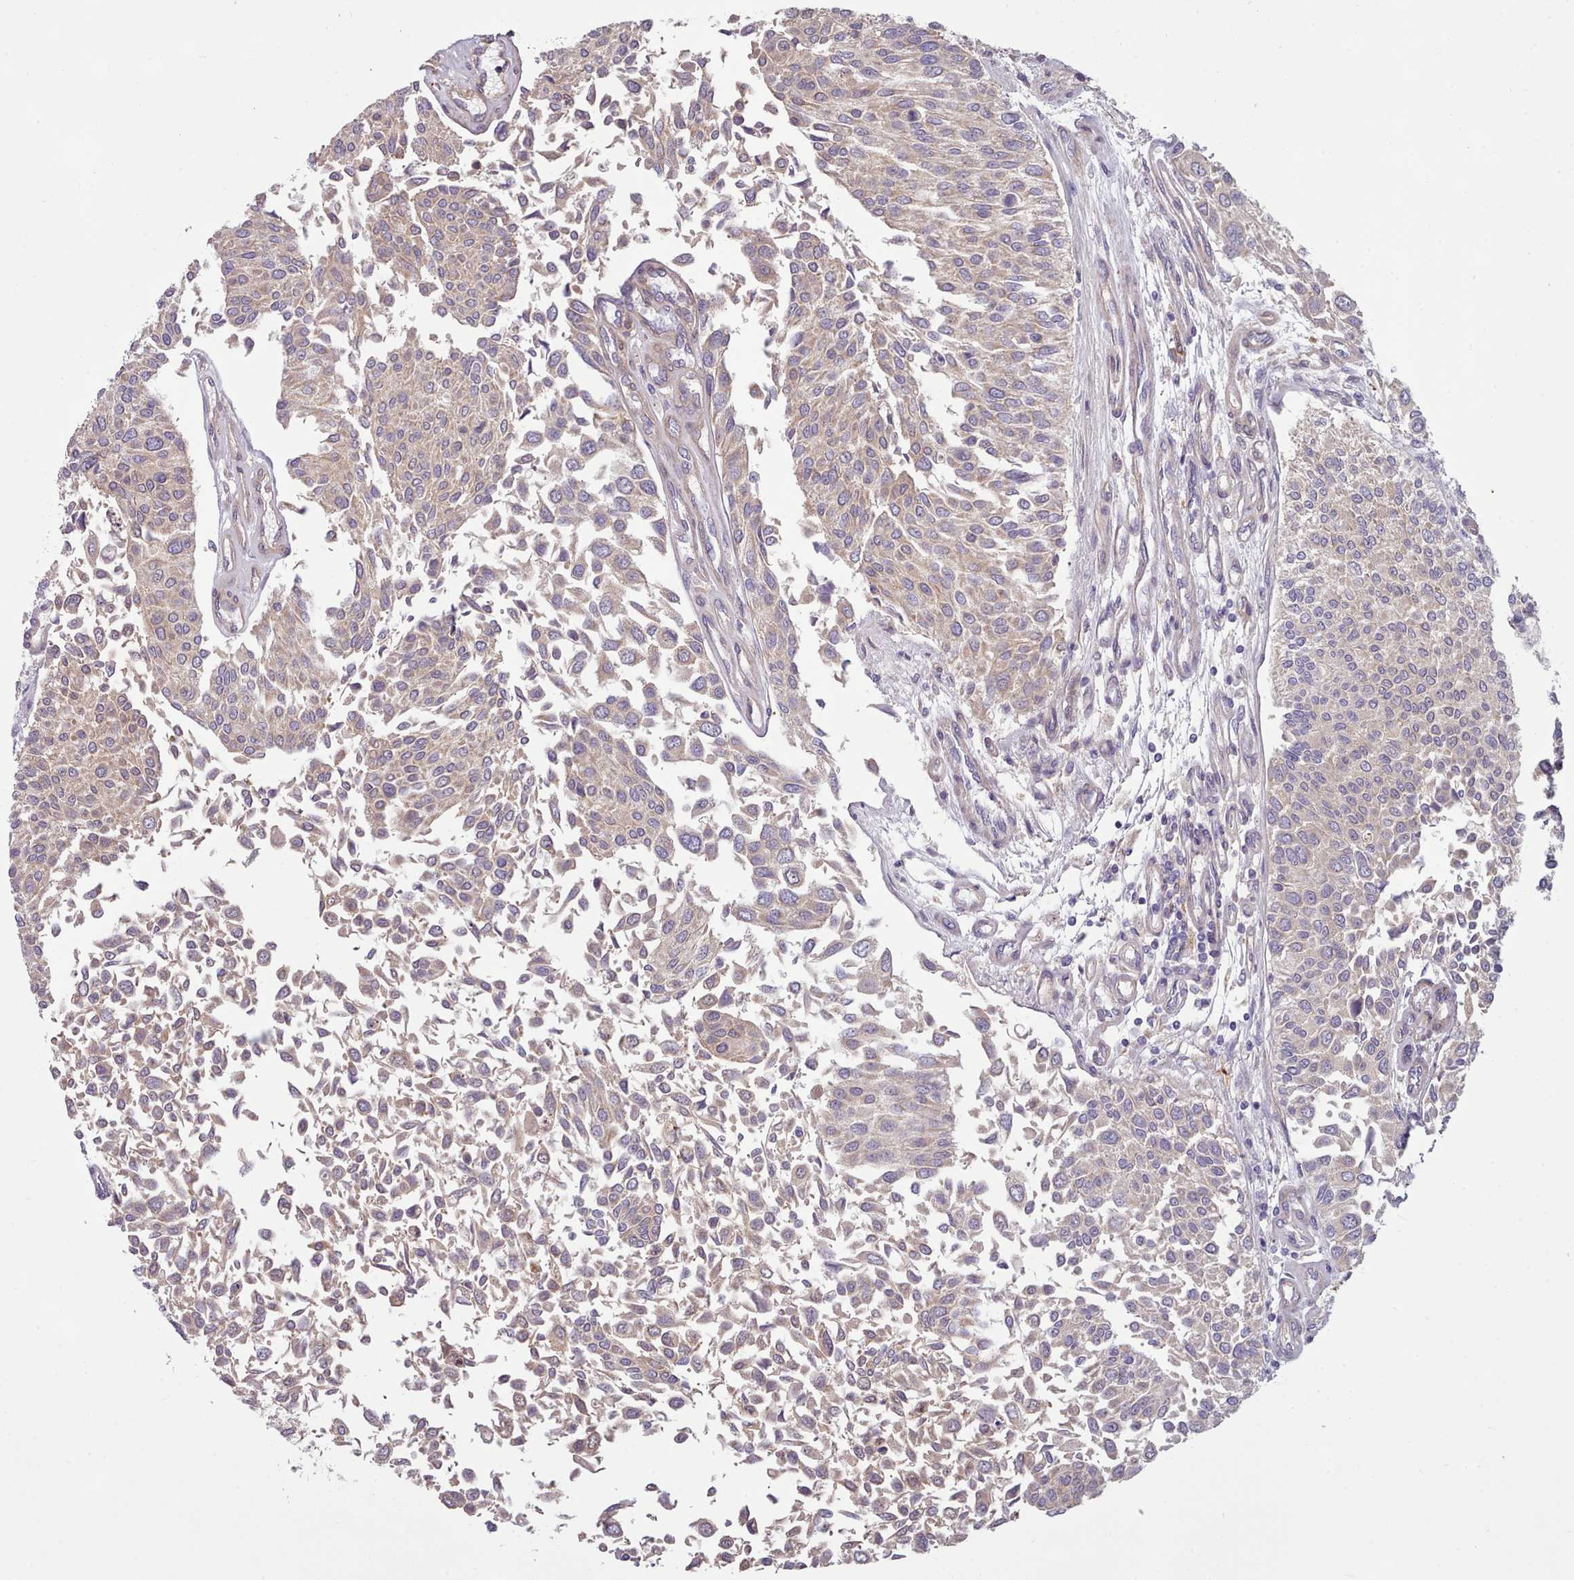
{"staining": {"intensity": "negative", "quantity": "none", "location": "none"}, "tissue": "urothelial cancer", "cell_type": "Tumor cells", "image_type": "cancer", "snomed": [{"axis": "morphology", "description": "Urothelial carcinoma, NOS"}, {"axis": "topography", "description": "Urinary bladder"}], "caption": "The photomicrograph demonstrates no significant positivity in tumor cells of transitional cell carcinoma. (DAB (3,3'-diaminobenzidine) immunohistochemistry, high magnification).", "gene": "DPF1", "patient": {"sex": "male", "age": 55}}